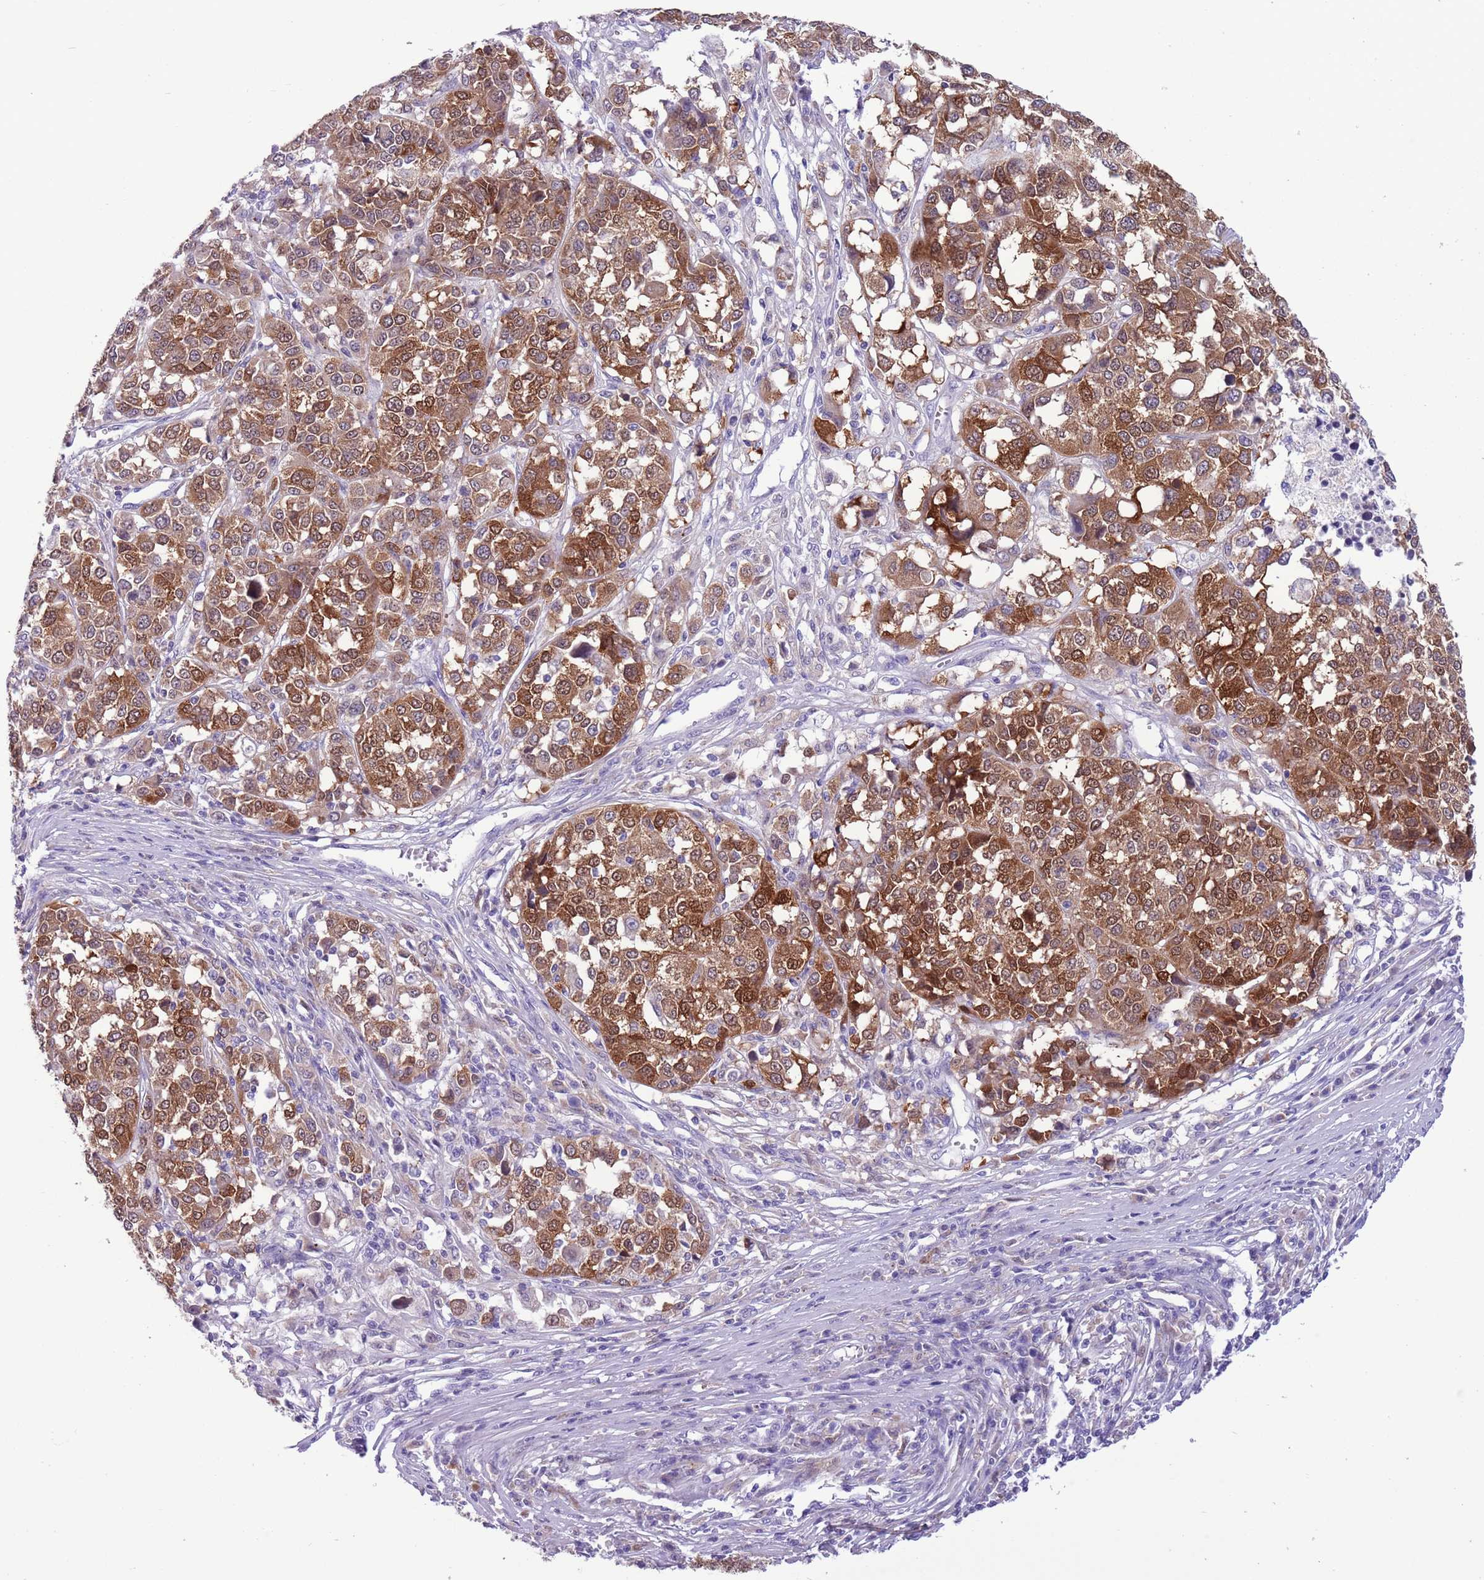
{"staining": {"intensity": "strong", "quantity": "25%-75%", "location": "cytoplasmic/membranous,nuclear"}, "tissue": "melanoma", "cell_type": "Tumor cells", "image_type": "cancer", "snomed": [{"axis": "morphology", "description": "Malignant melanoma, Metastatic site"}, {"axis": "topography", "description": "Lymph node"}], "caption": "Brown immunohistochemical staining in human malignant melanoma (metastatic site) demonstrates strong cytoplasmic/membranous and nuclear expression in approximately 25%-75% of tumor cells. (brown staining indicates protein expression, while blue staining denotes nuclei).", "gene": "PFKFB2", "patient": {"sex": "male", "age": 44}}